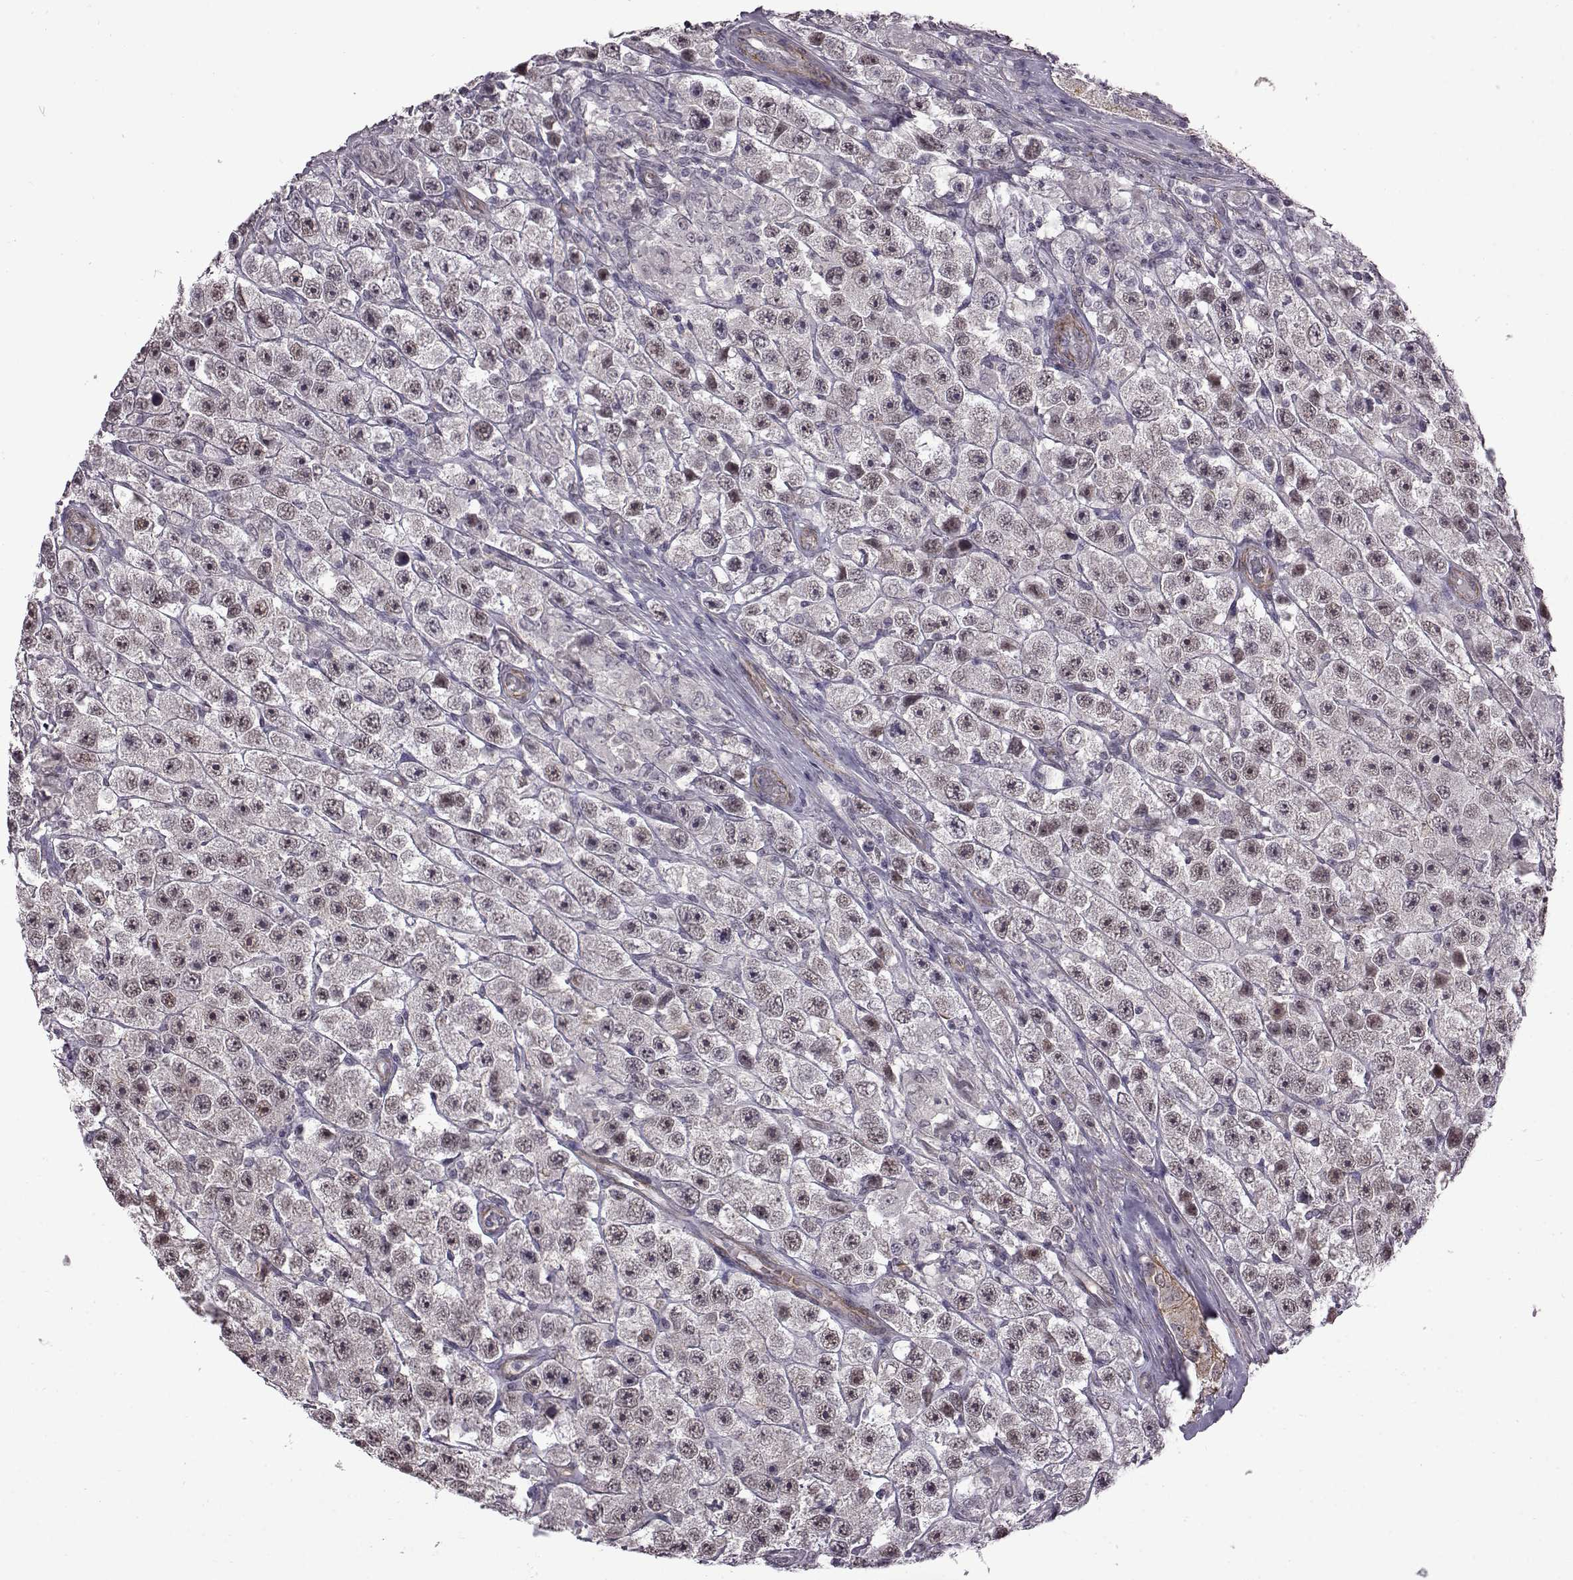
{"staining": {"intensity": "negative", "quantity": "none", "location": "none"}, "tissue": "testis cancer", "cell_type": "Tumor cells", "image_type": "cancer", "snomed": [{"axis": "morphology", "description": "Seminoma, NOS"}, {"axis": "topography", "description": "Testis"}], "caption": "The IHC photomicrograph has no significant positivity in tumor cells of seminoma (testis) tissue. (DAB (3,3'-diaminobenzidine) immunohistochemistry (IHC) with hematoxylin counter stain).", "gene": "SYNPO2", "patient": {"sex": "male", "age": 45}}